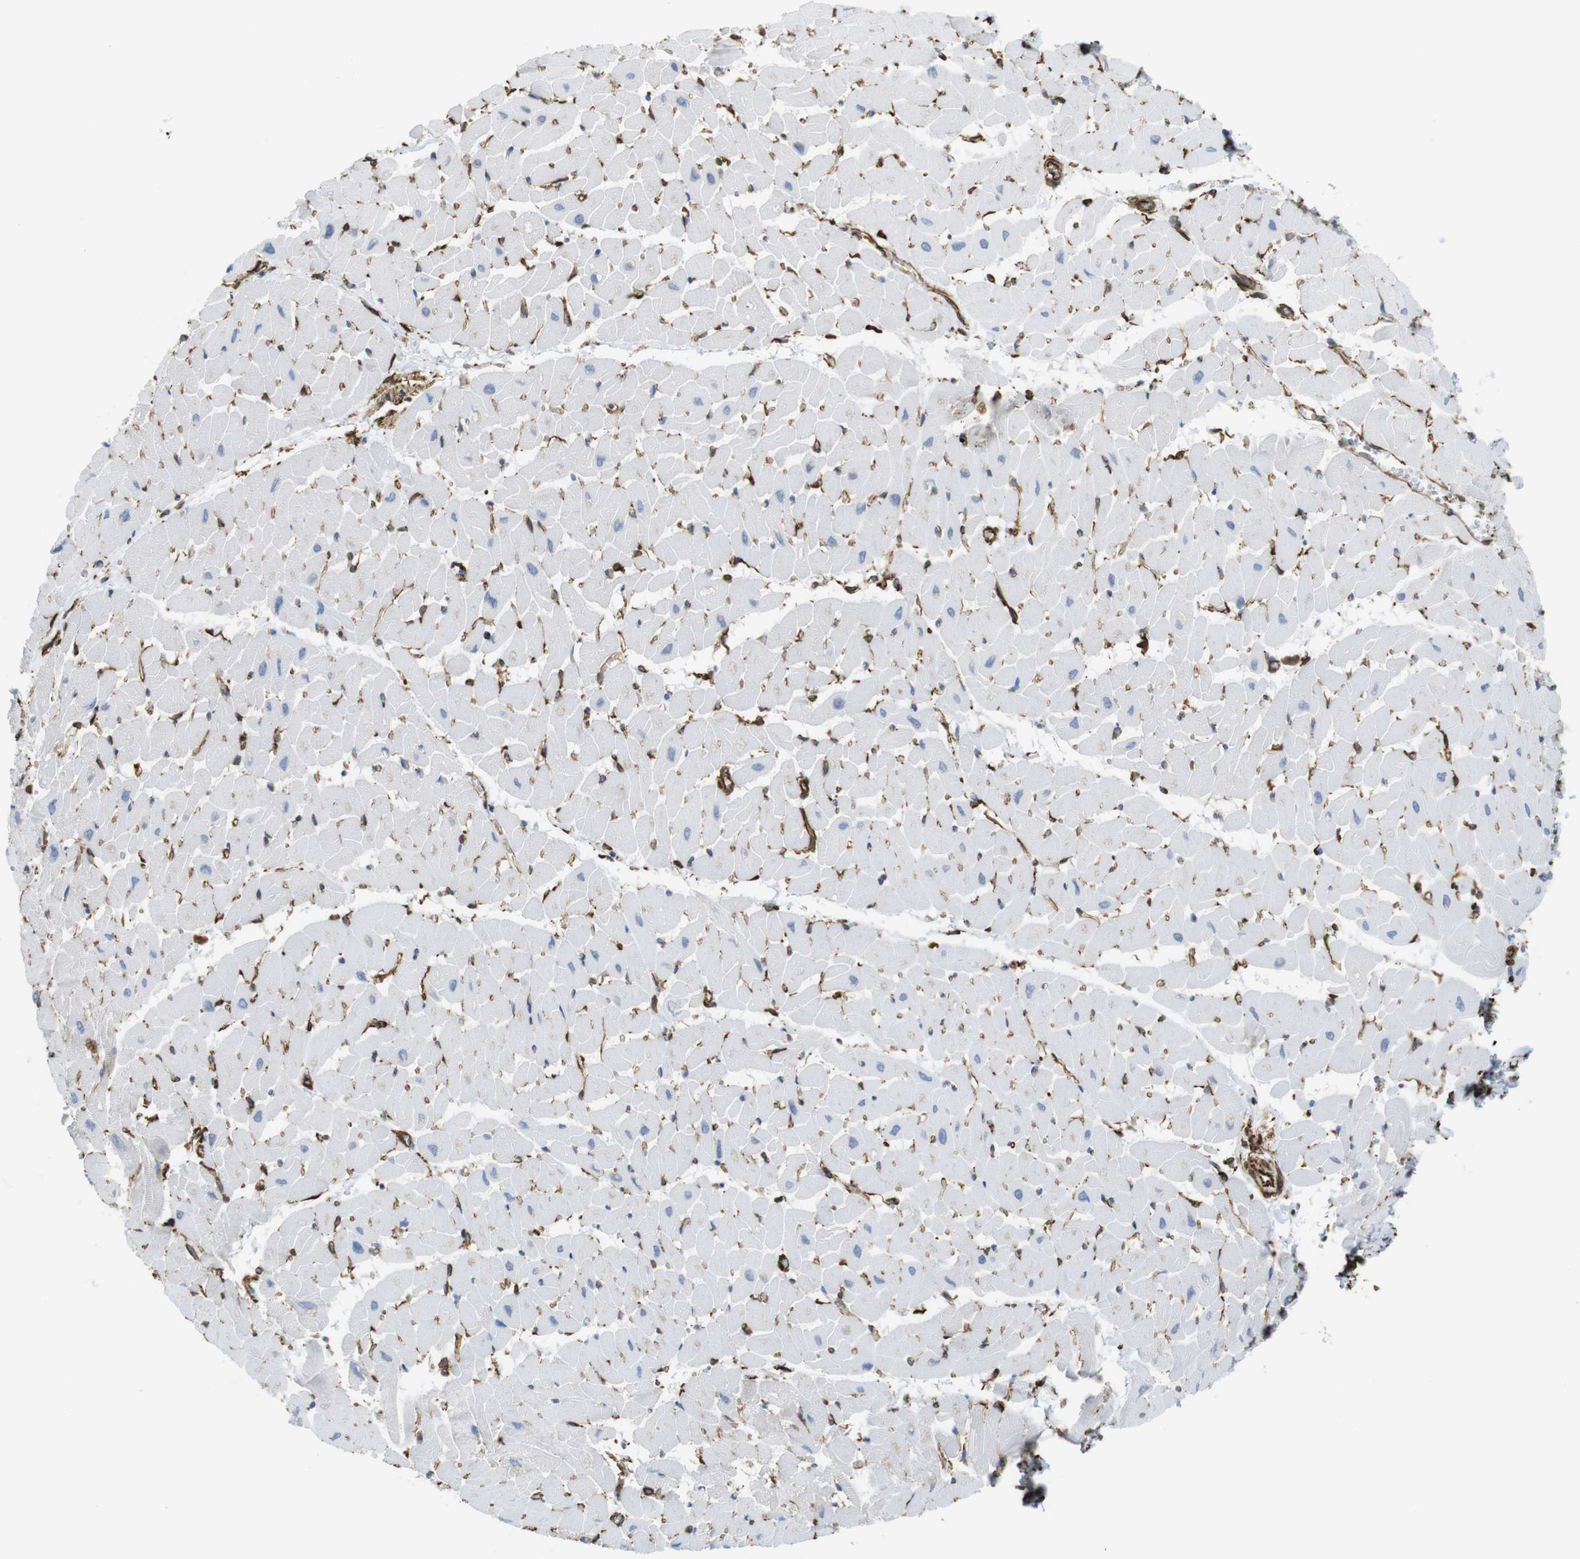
{"staining": {"intensity": "negative", "quantity": "none", "location": "none"}, "tissue": "heart muscle", "cell_type": "Cardiomyocytes", "image_type": "normal", "snomed": [{"axis": "morphology", "description": "Normal tissue, NOS"}, {"axis": "topography", "description": "Heart"}], "caption": "Protein analysis of unremarkable heart muscle exhibits no significant staining in cardiomyocytes. (Immunohistochemistry, brightfield microscopy, high magnification).", "gene": "RALGPS1", "patient": {"sex": "female", "age": 19}}